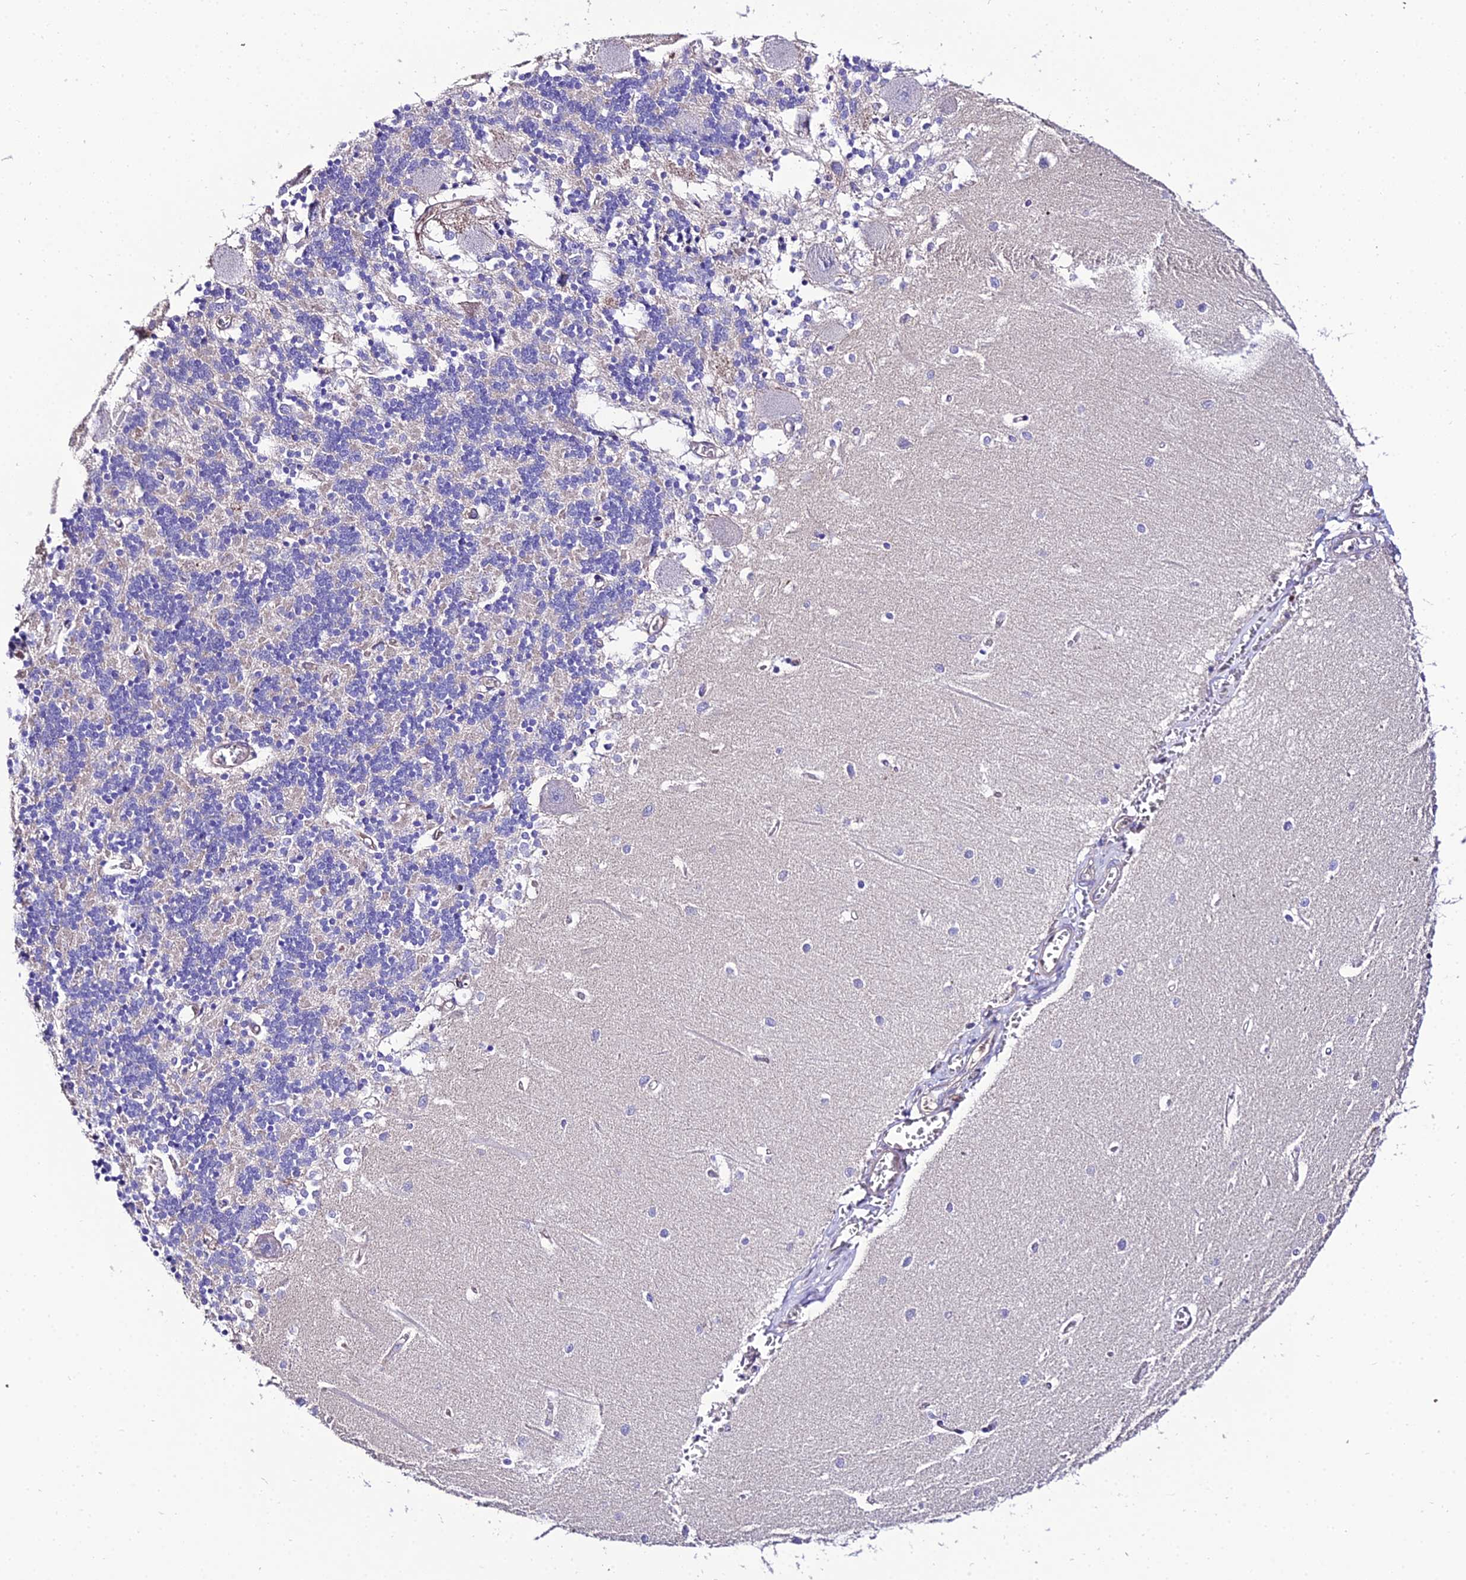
{"staining": {"intensity": "weak", "quantity": "<25%", "location": "cytoplasmic/membranous"}, "tissue": "cerebellum", "cell_type": "Cells in granular layer", "image_type": "normal", "snomed": [{"axis": "morphology", "description": "Normal tissue, NOS"}, {"axis": "topography", "description": "Cerebellum"}], "caption": "High power microscopy histopathology image of an immunohistochemistry histopathology image of benign cerebellum, revealing no significant positivity in cells in granular layer.", "gene": "SHQ1", "patient": {"sex": "male", "age": 37}}